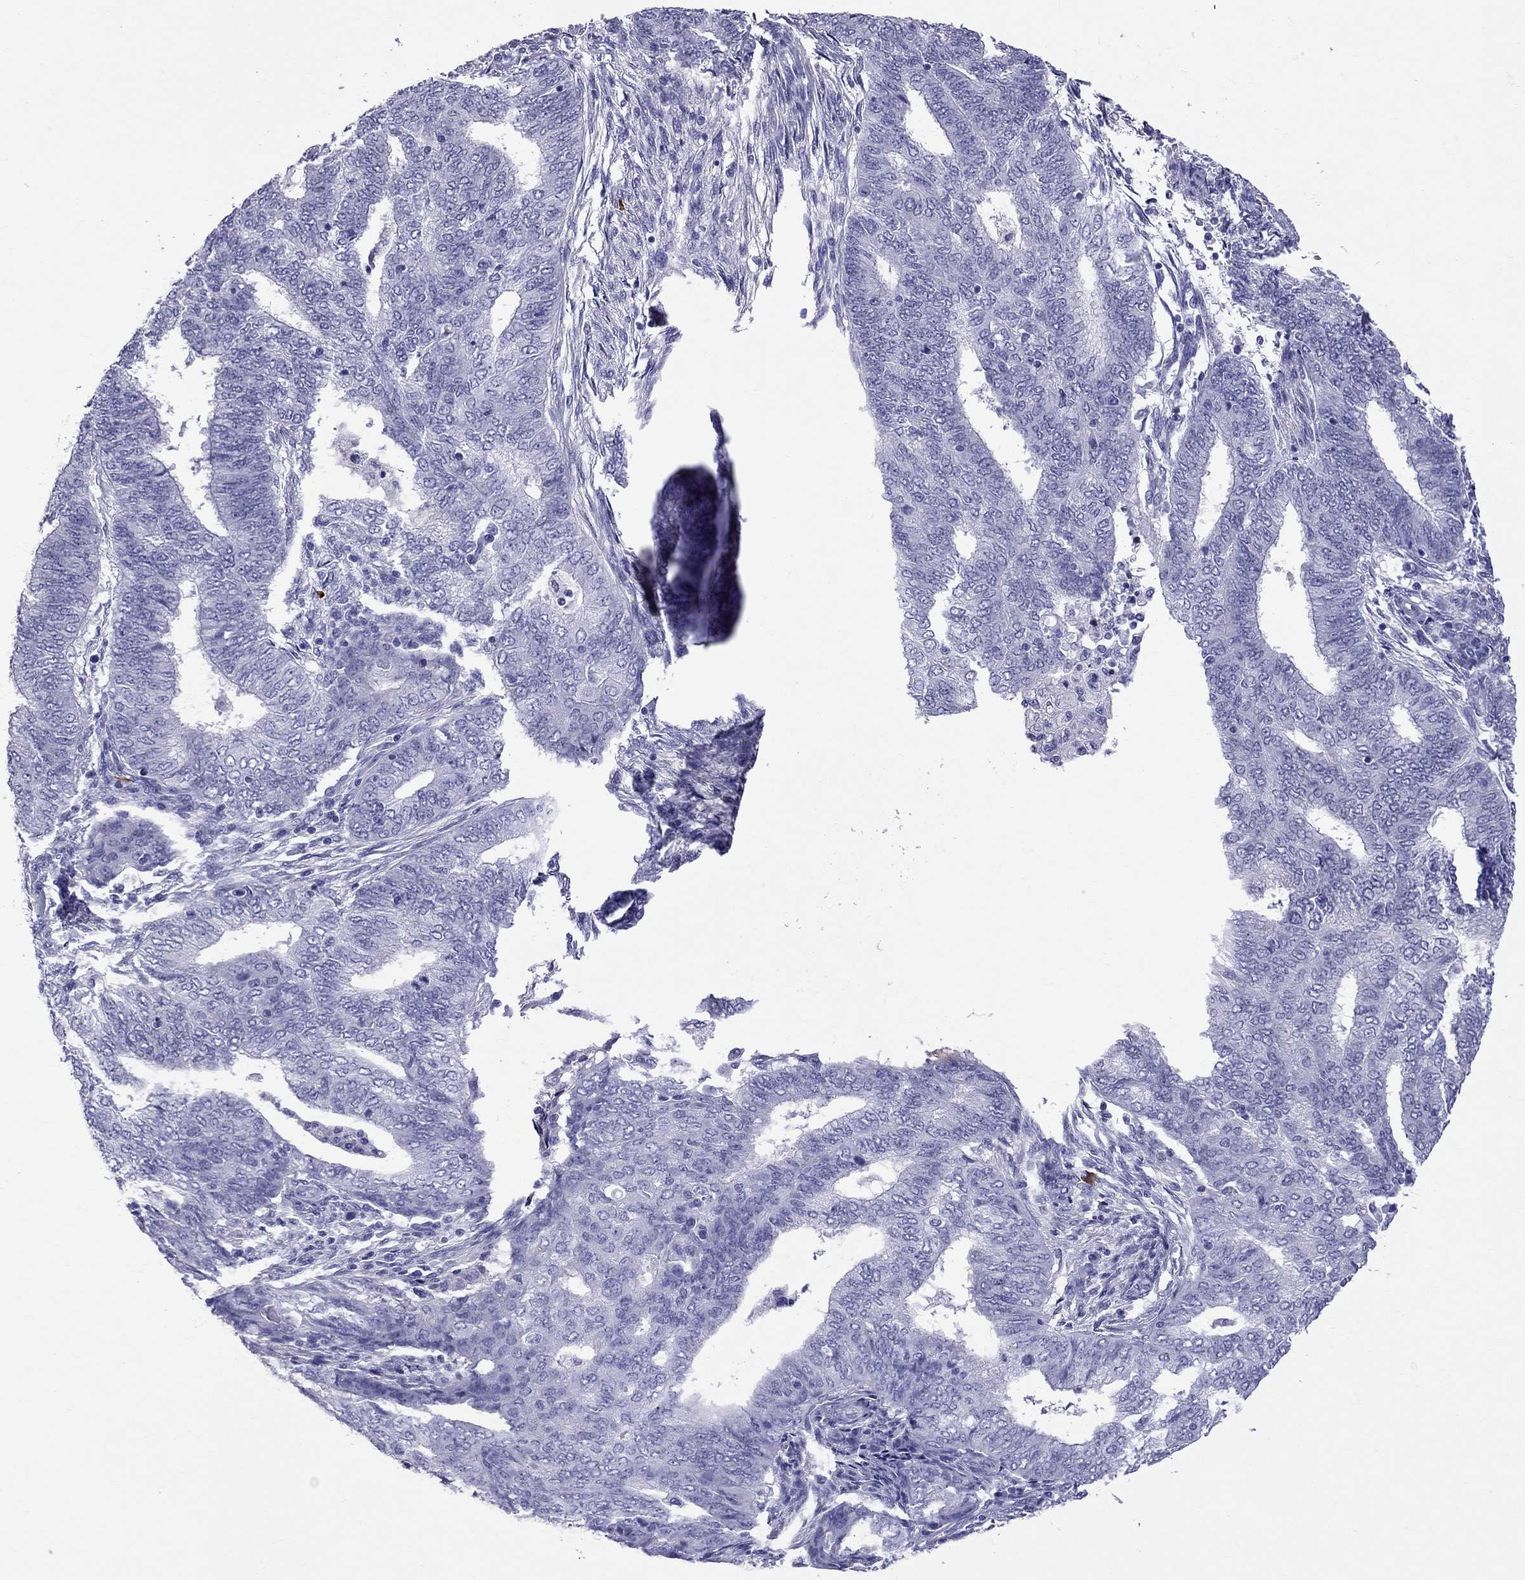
{"staining": {"intensity": "negative", "quantity": "none", "location": "none"}, "tissue": "endometrial cancer", "cell_type": "Tumor cells", "image_type": "cancer", "snomed": [{"axis": "morphology", "description": "Adenocarcinoma, NOS"}, {"axis": "topography", "description": "Endometrium"}], "caption": "Tumor cells are negative for brown protein staining in endometrial cancer (adenocarcinoma).", "gene": "SCART1", "patient": {"sex": "female", "age": 62}}